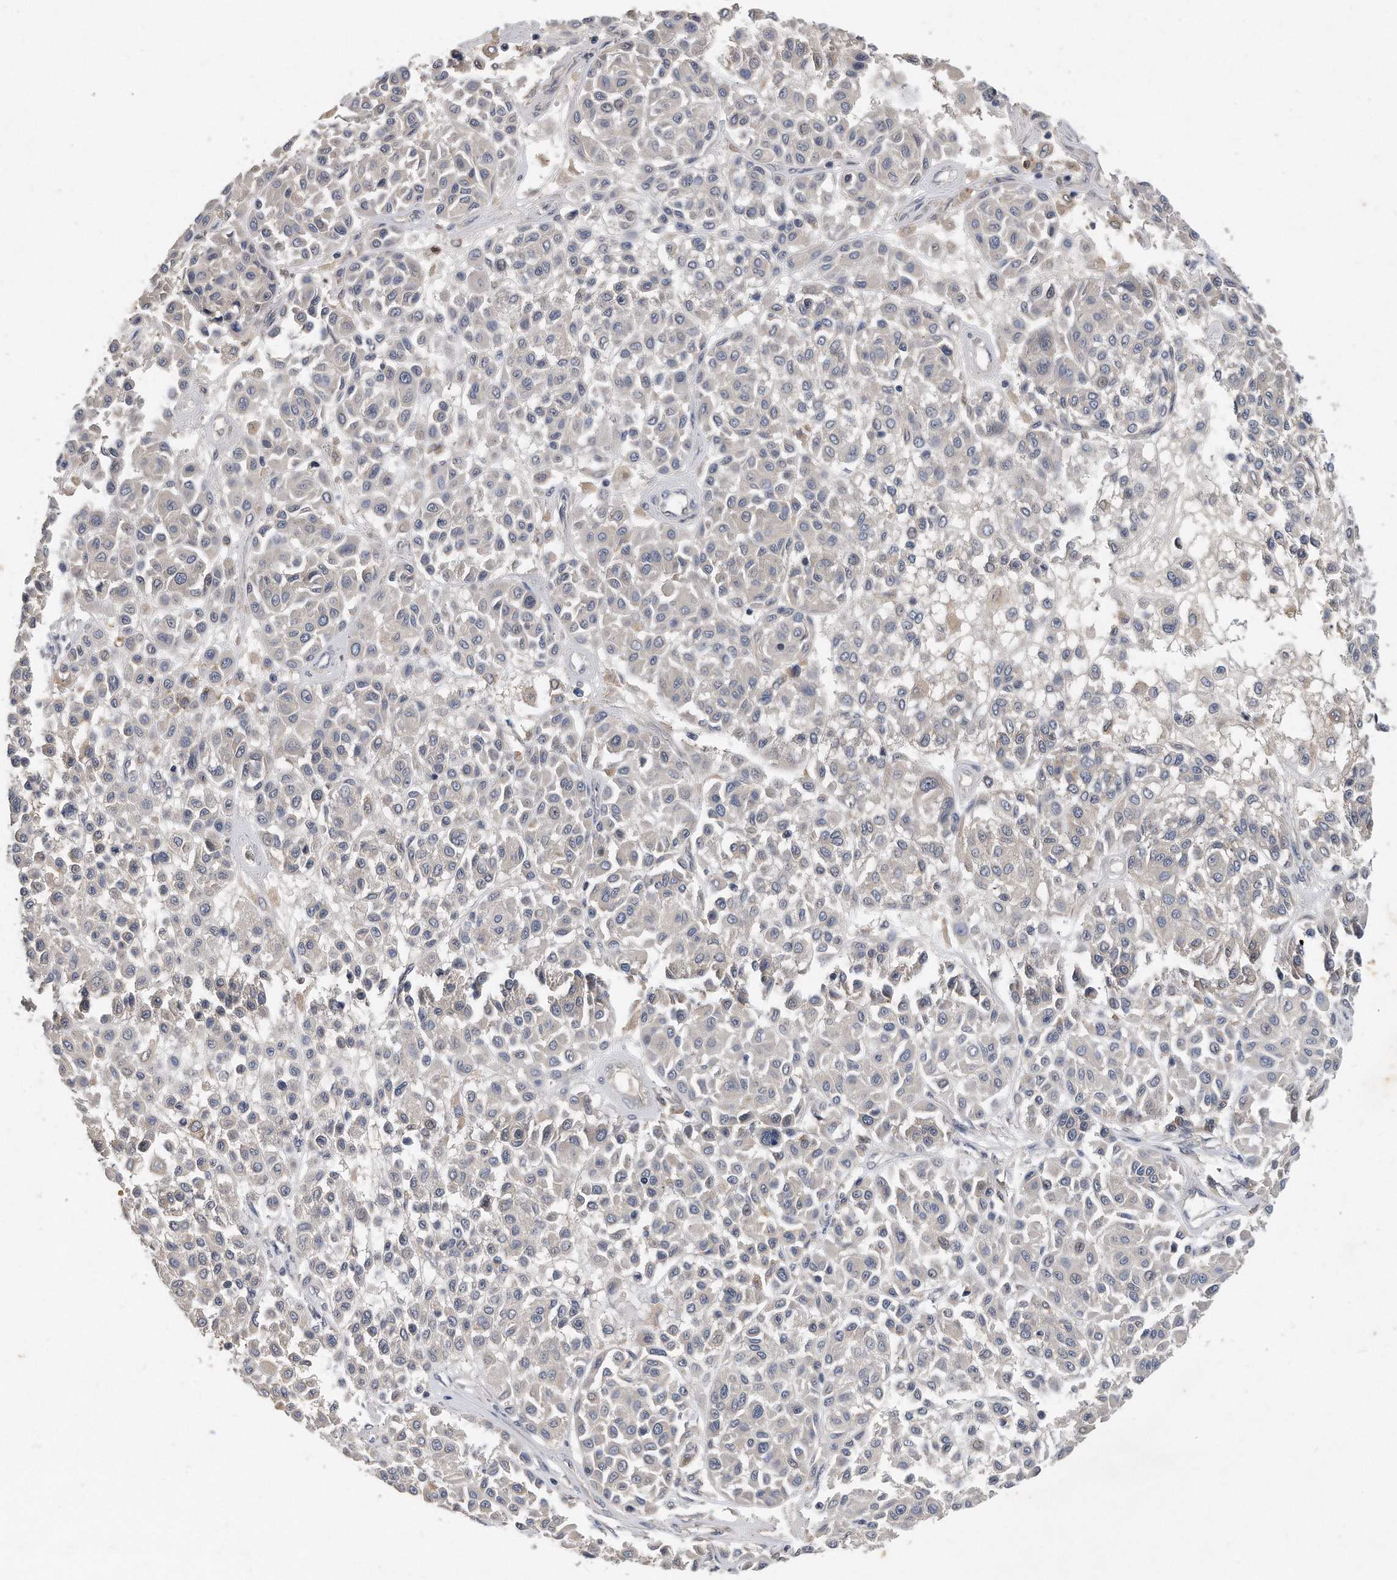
{"staining": {"intensity": "negative", "quantity": "none", "location": "none"}, "tissue": "melanoma", "cell_type": "Tumor cells", "image_type": "cancer", "snomed": [{"axis": "morphology", "description": "Malignant melanoma, Metastatic site"}, {"axis": "topography", "description": "Soft tissue"}], "caption": "A histopathology image of human melanoma is negative for staining in tumor cells.", "gene": "HOMER3", "patient": {"sex": "male", "age": 41}}